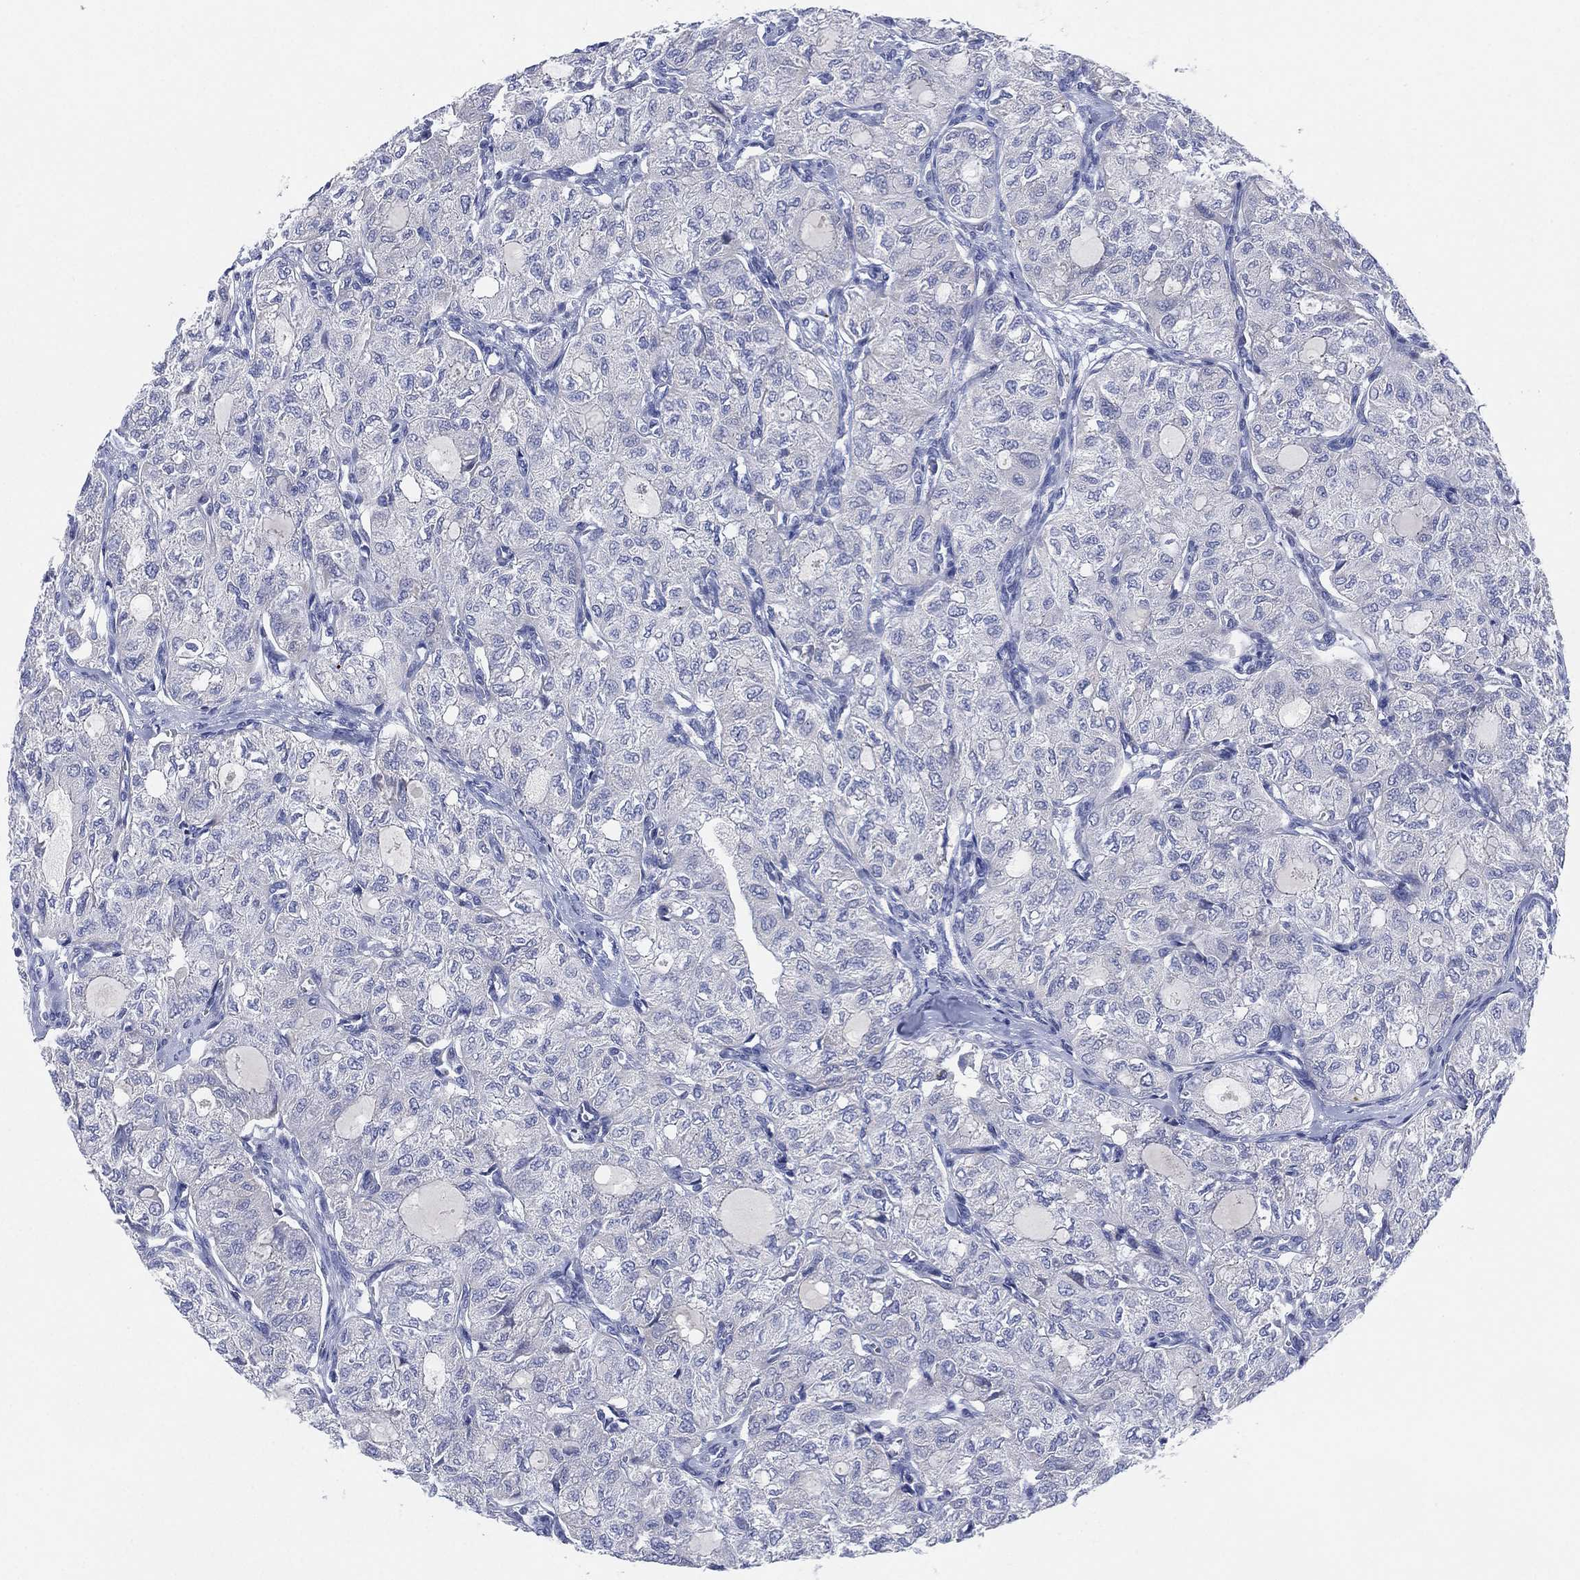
{"staining": {"intensity": "negative", "quantity": "none", "location": "none"}, "tissue": "thyroid cancer", "cell_type": "Tumor cells", "image_type": "cancer", "snomed": [{"axis": "morphology", "description": "Follicular adenoma carcinoma, NOS"}, {"axis": "topography", "description": "Thyroid gland"}], "caption": "This histopathology image is of thyroid cancer (follicular adenoma carcinoma) stained with IHC to label a protein in brown with the nuclei are counter-stained blue. There is no expression in tumor cells.", "gene": "ADAD2", "patient": {"sex": "male", "age": 75}}